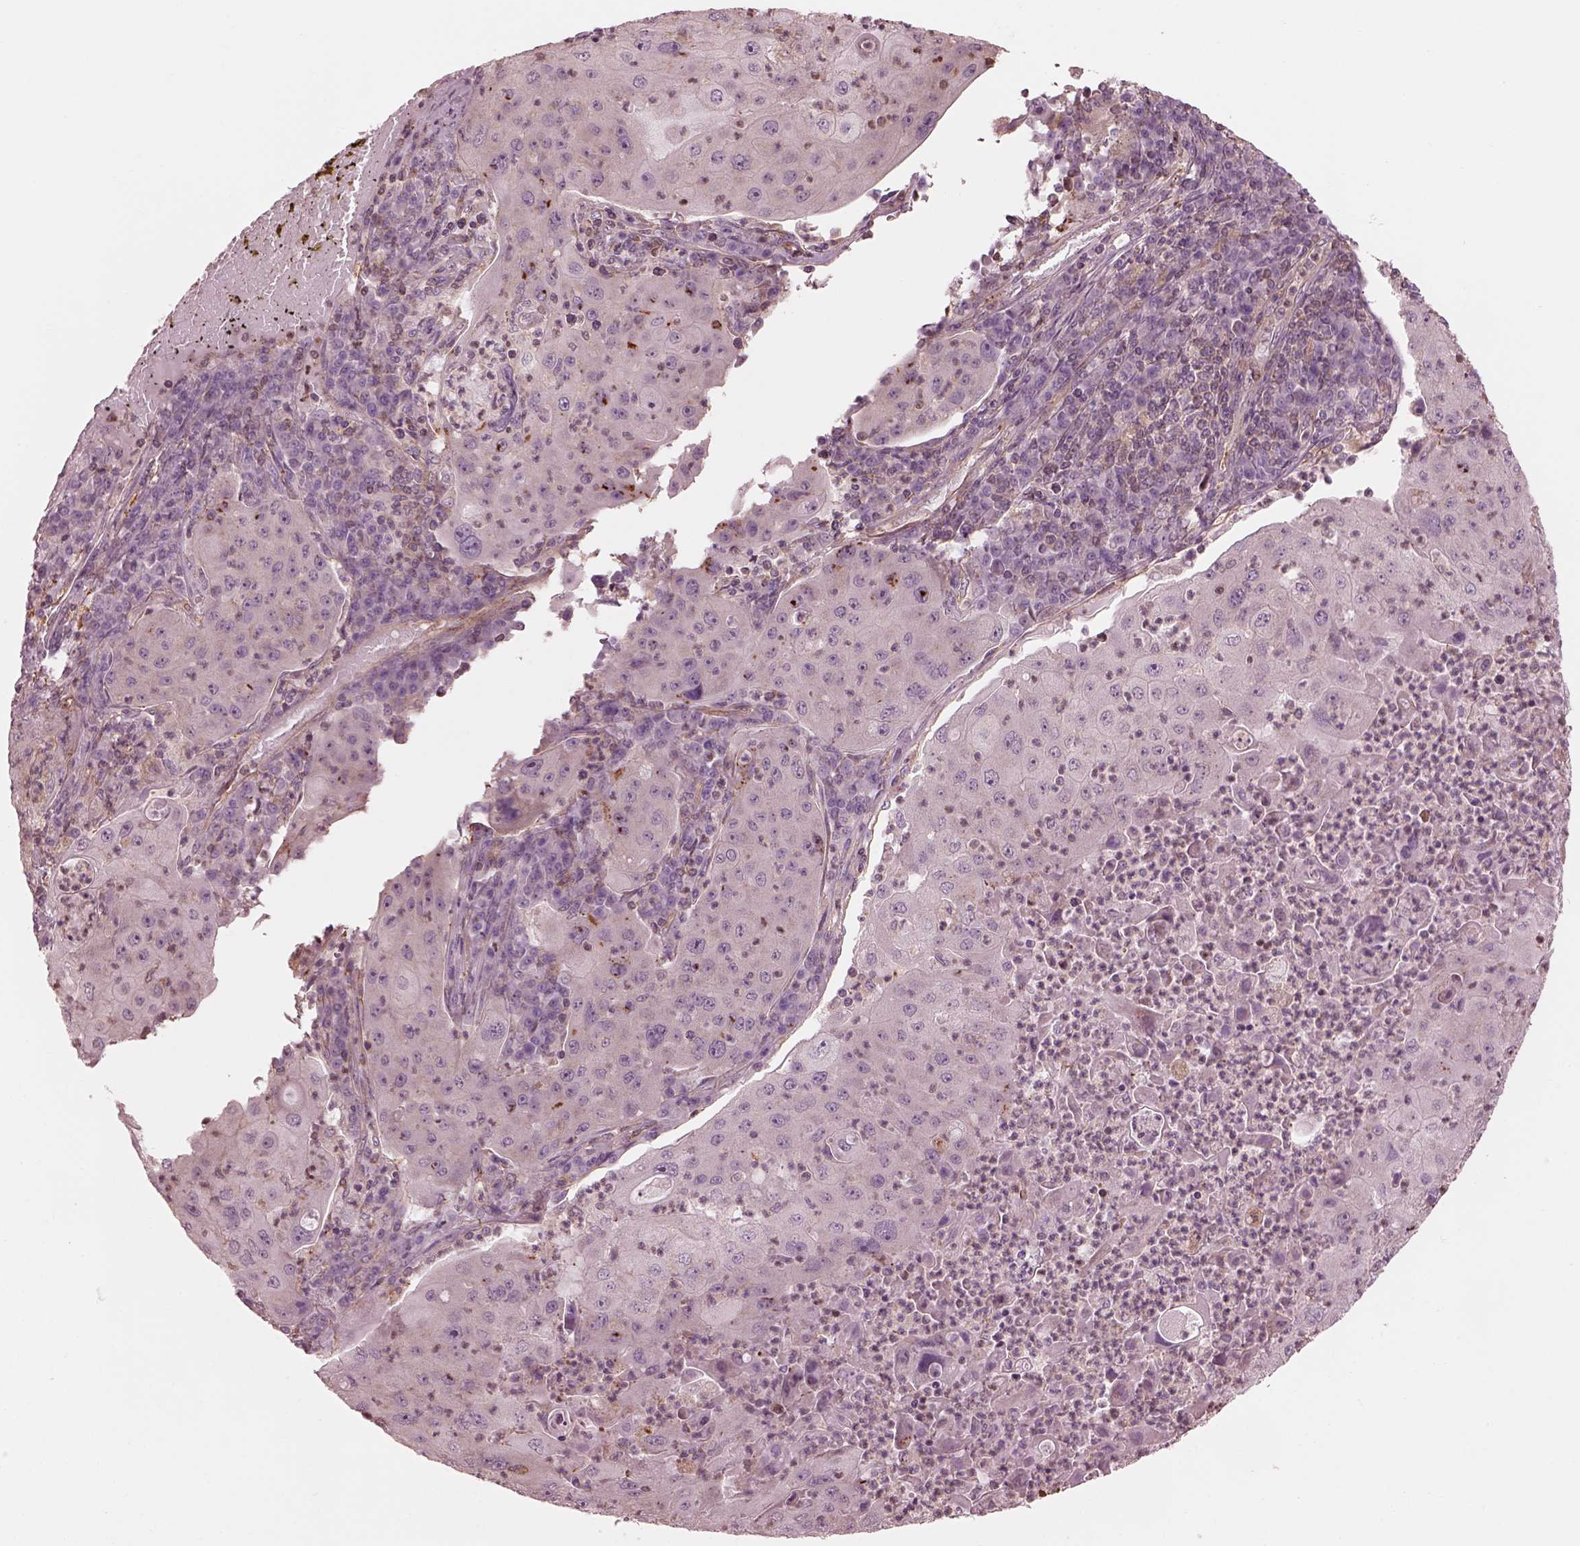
{"staining": {"intensity": "negative", "quantity": "none", "location": "none"}, "tissue": "lung cancer", "cell_type": "Tumor cells", "image_type": "cancer", "snomed": [{"axis": "morphology", "description": "Squamous cell carcinoma, NOS"}, {"axis": "topography", "description": "Lung"}], "caption": "High power microscopy histopathology image of an IHC image of squamous cell carcinoma (lung), revealing no significant staining in tumor cells.", "gene": "STK33", "patient": {"sex": "female", "age": 59}}